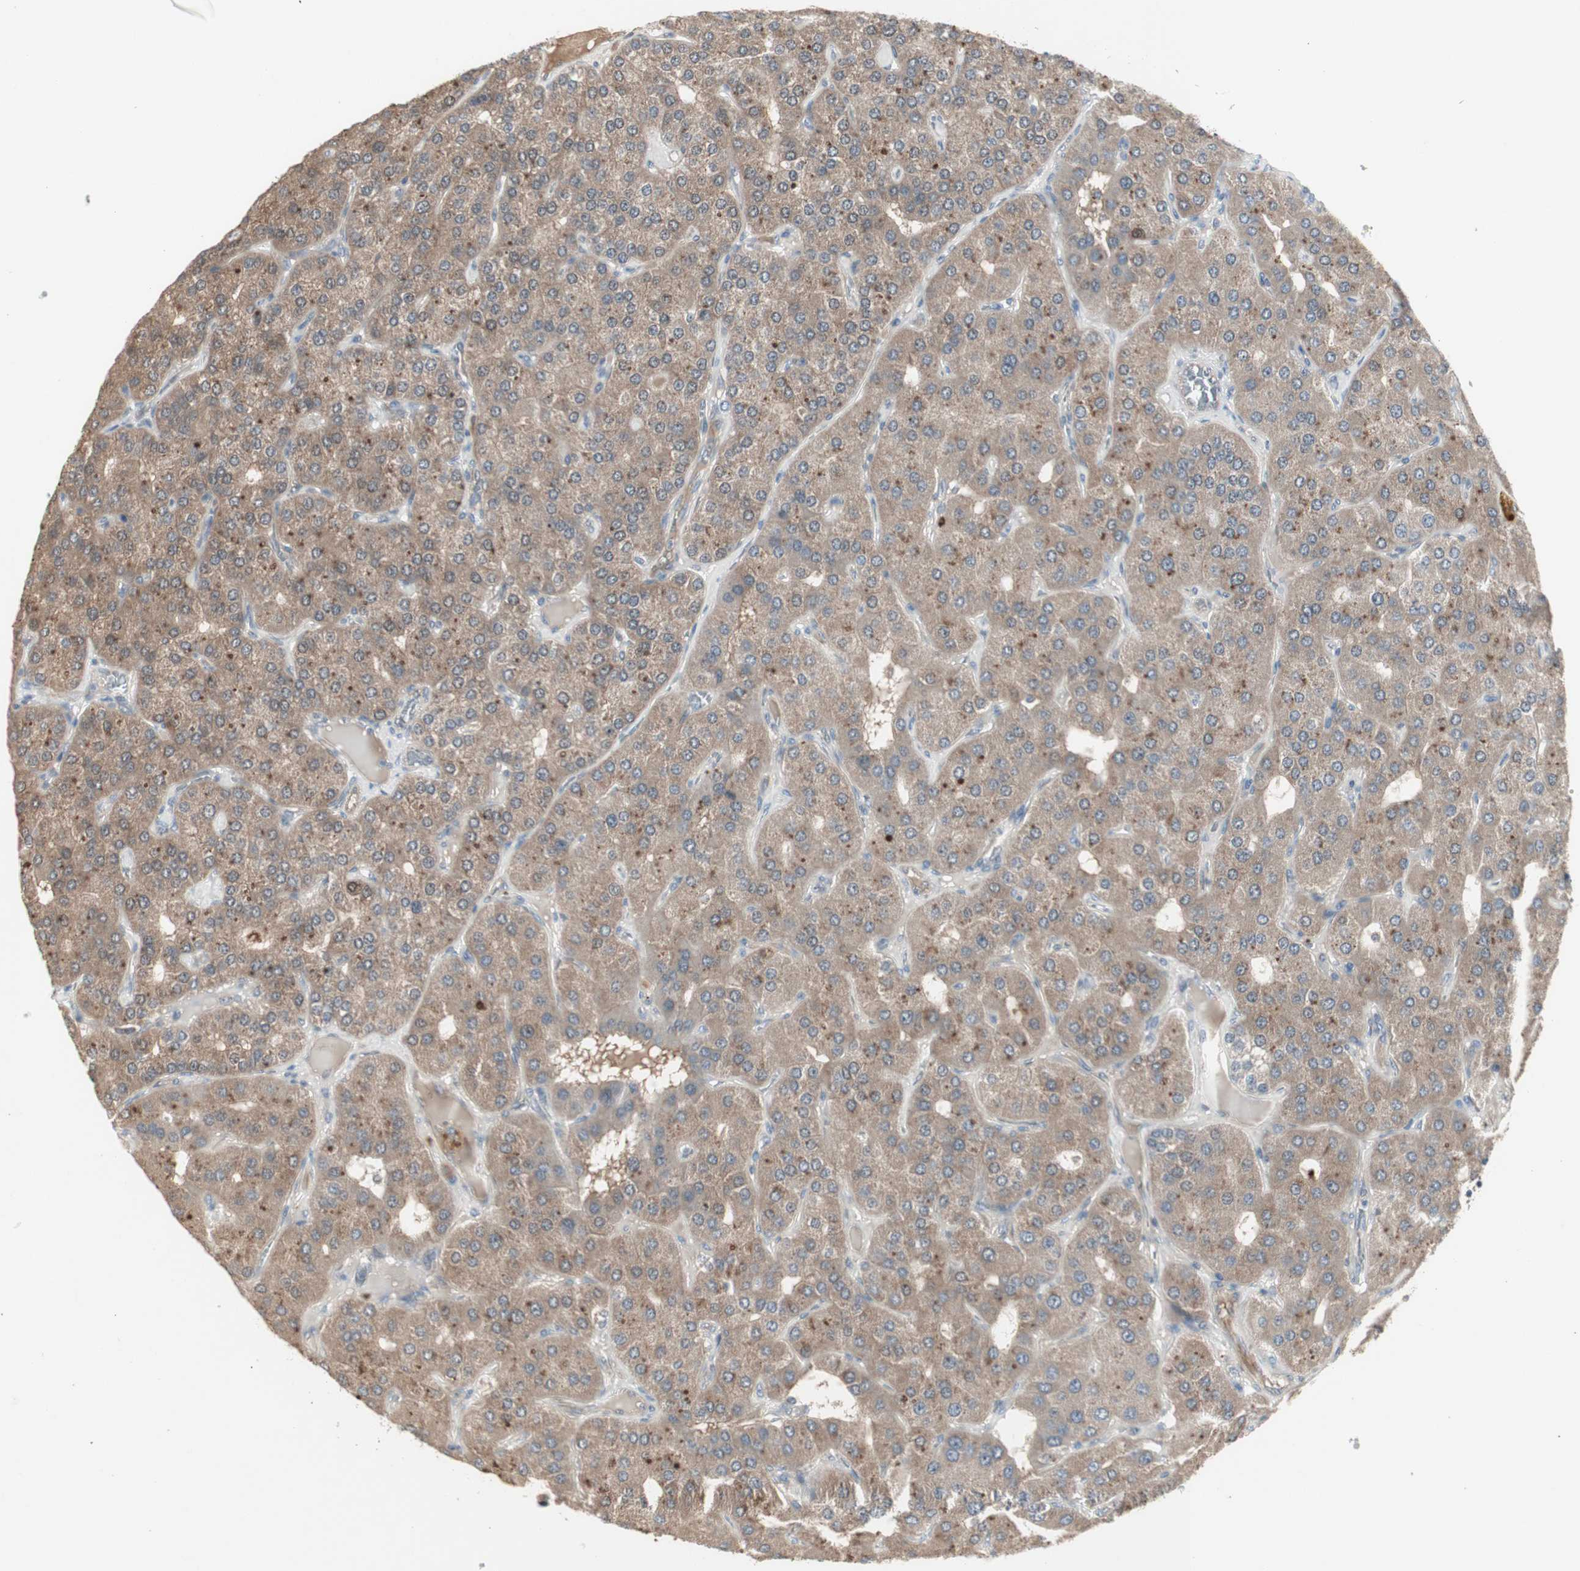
{"staining": {"intensity": "moderate", "quantity": ">75%", "location": "cytoplasmic/membranous"}, "tissue": "parathyroid gland", "cell_type": "Glandular cells", "image_type": "normal", "snomed": [{"axis": "morphology", "description": "Normal tissue, NOS"}, {"axis": "morphology", "description": "Adenoma, NOS"}, {"axis": "topography", "description": "Parathyroid gland"}], "caption": "Immunohistochemistry image of normal parathyroid gland: parathyroid gland stained using immunohistochemistry shows medium levels of moderate protein expression localized specifically in the cytoplasmic/membranous of glandular cells, appearing as a cytoplasmic/membranous brown color.", "gene": "JMJD7", "patient": {"sex": "female", "age": 86}}